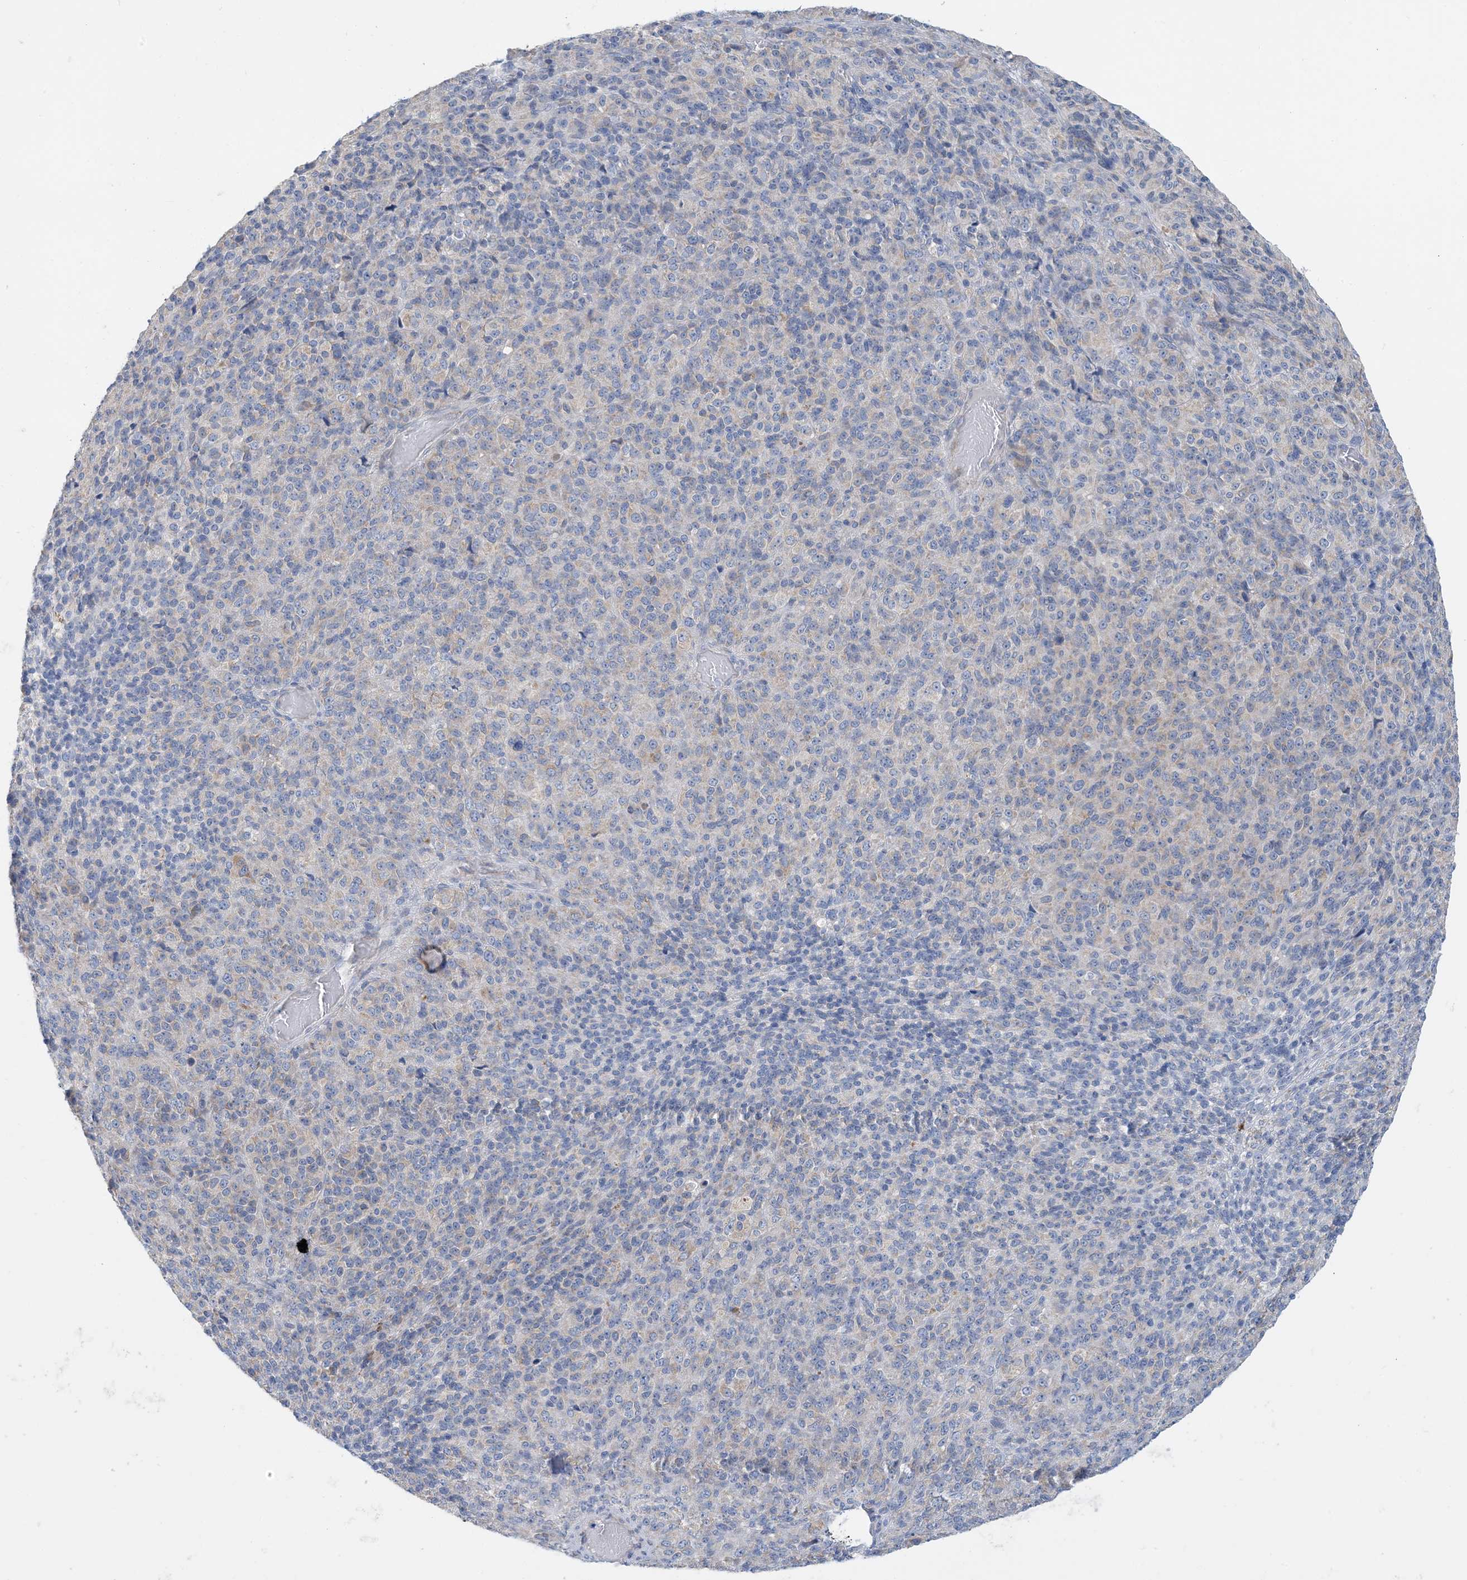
{"staining": {"intensity": "negative", "quantity": "none", "location": "none"}, "tissue": "melanoma", "cell_type": "Tumor cells", "image_type": "cancer", "snomed": [{"axis": "morphology", "description": "Malignant melanoma, Metastatic site"}, {"axis": "topography", "description": "Brain"}], "caption": "An immunohistochemistry (IHC) micrograph of malignant melanoma (metastatic site) is shown. There is no staining in tumor cells of malignant melanoma (metastatic site).", "gene": "ZCCHC18", "patient": {"sex": "female", "age": 56}}